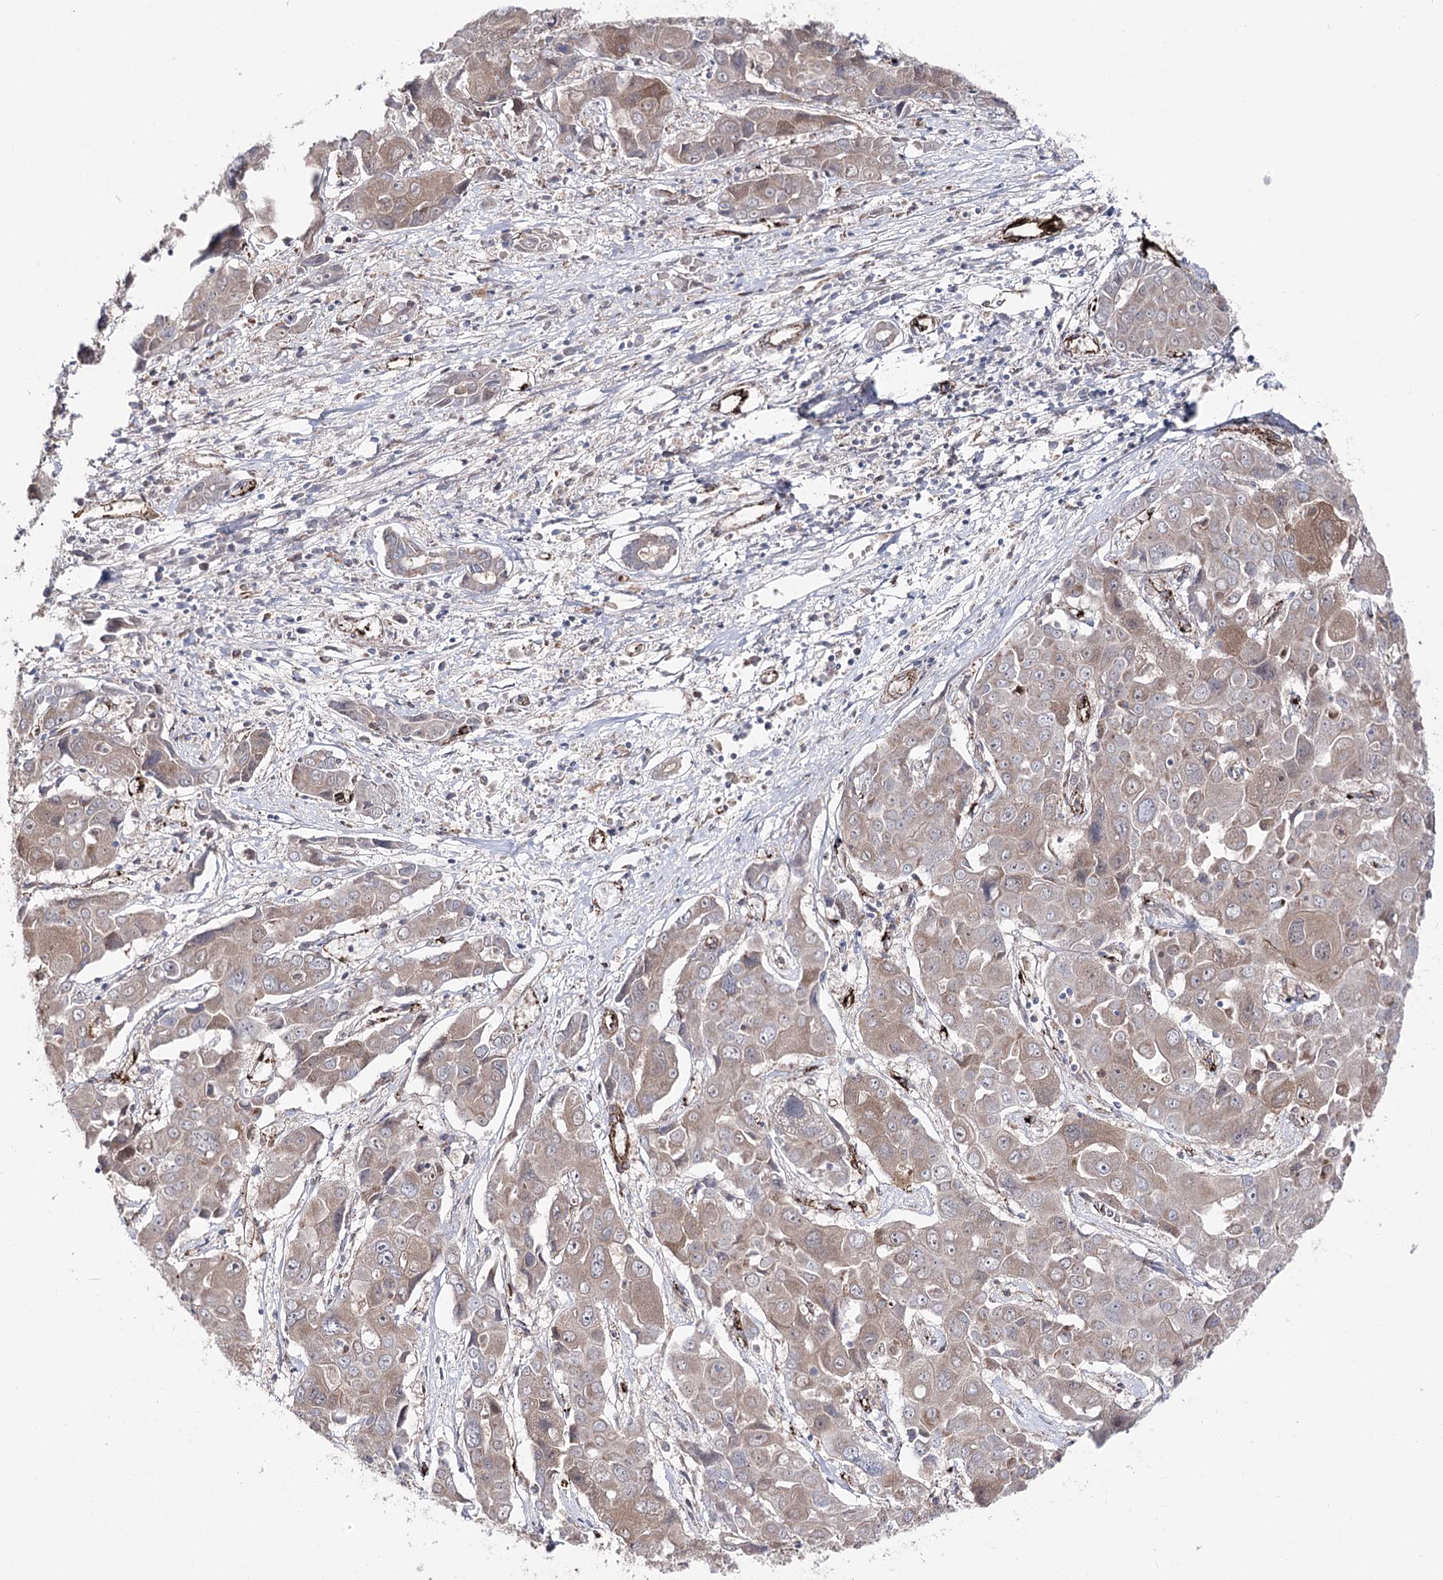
{"staining": {"intensity": "moderate", "quantity": "<25%", "location": "cytoplasmic/membranous"}, "tissue": "liver cancer", "cell_type": "Tumor cells", "image_type": "cancer", "snomed": [{"axis": "morphology", "description": "Cholangiocarcinoma"}, {"axis": "topography", "description": "Liver"}], "caption": "A brown stain shows moderate cytoplasmic/membranous staining of a protein in human liver cancer tumor cells.", "gene": "MIB1", "patient": {"sex": "male", "age": 67}}